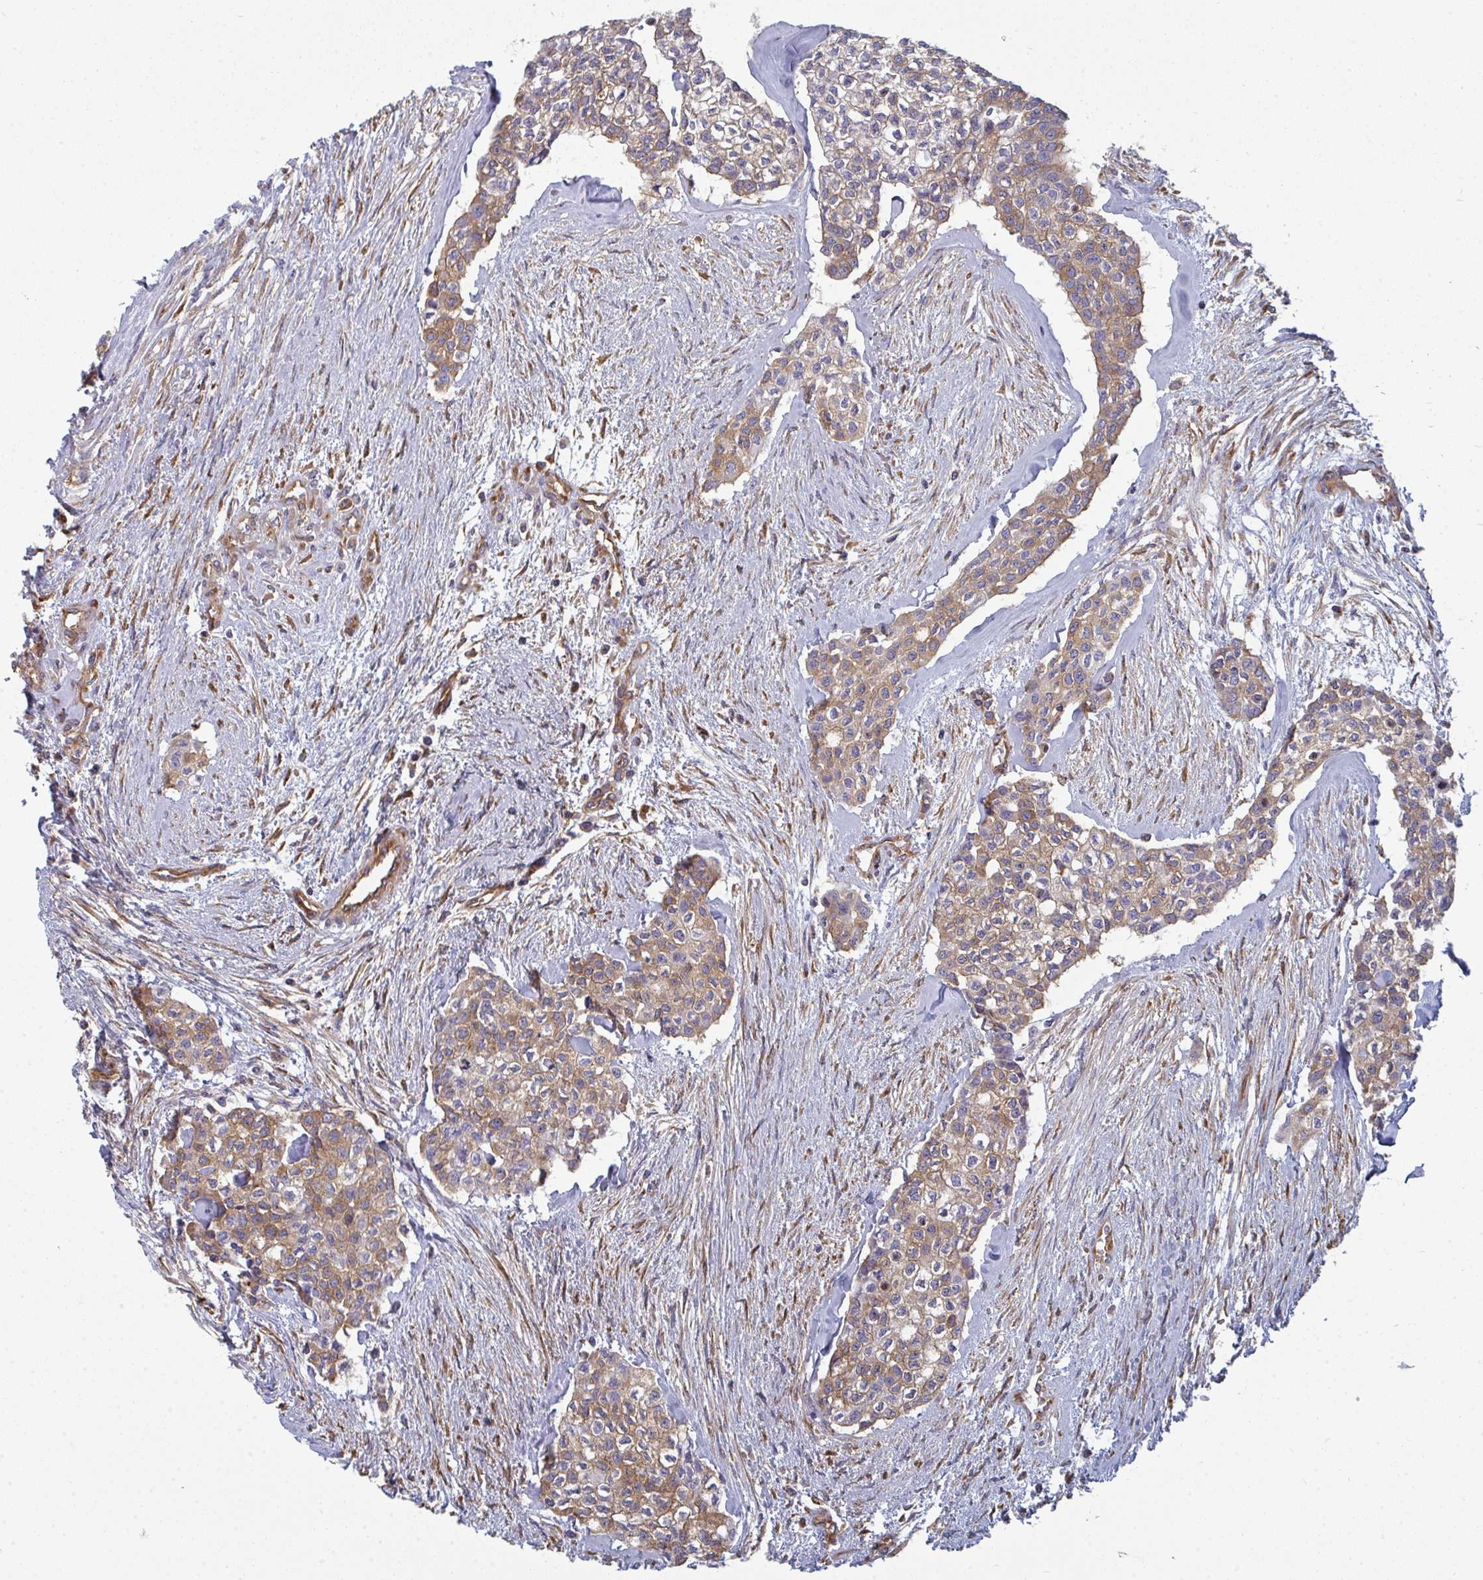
{"staining": {"intensity": "weak", "quantity": ">75%", "location": "cytoplasmic/membranous"}, "tissue": "head and neck cancer", "cell_type": "Tumor cells", "image_type": "cancer", "snomed": [{"axis": "morphology", "description": "Adenocarcinoma, NOS"}, {"axis": "topography", "description": "Head-Neck"}], "caption": "Immunohistochemical staining of human adenocarcinoma (head and neck) displays low levels of weak cytoplasmic/membranous expression in approximately >75% of tumor cells.", "gene": "DYNC1I2", "patient": {"sex": "male", "age": 81}}